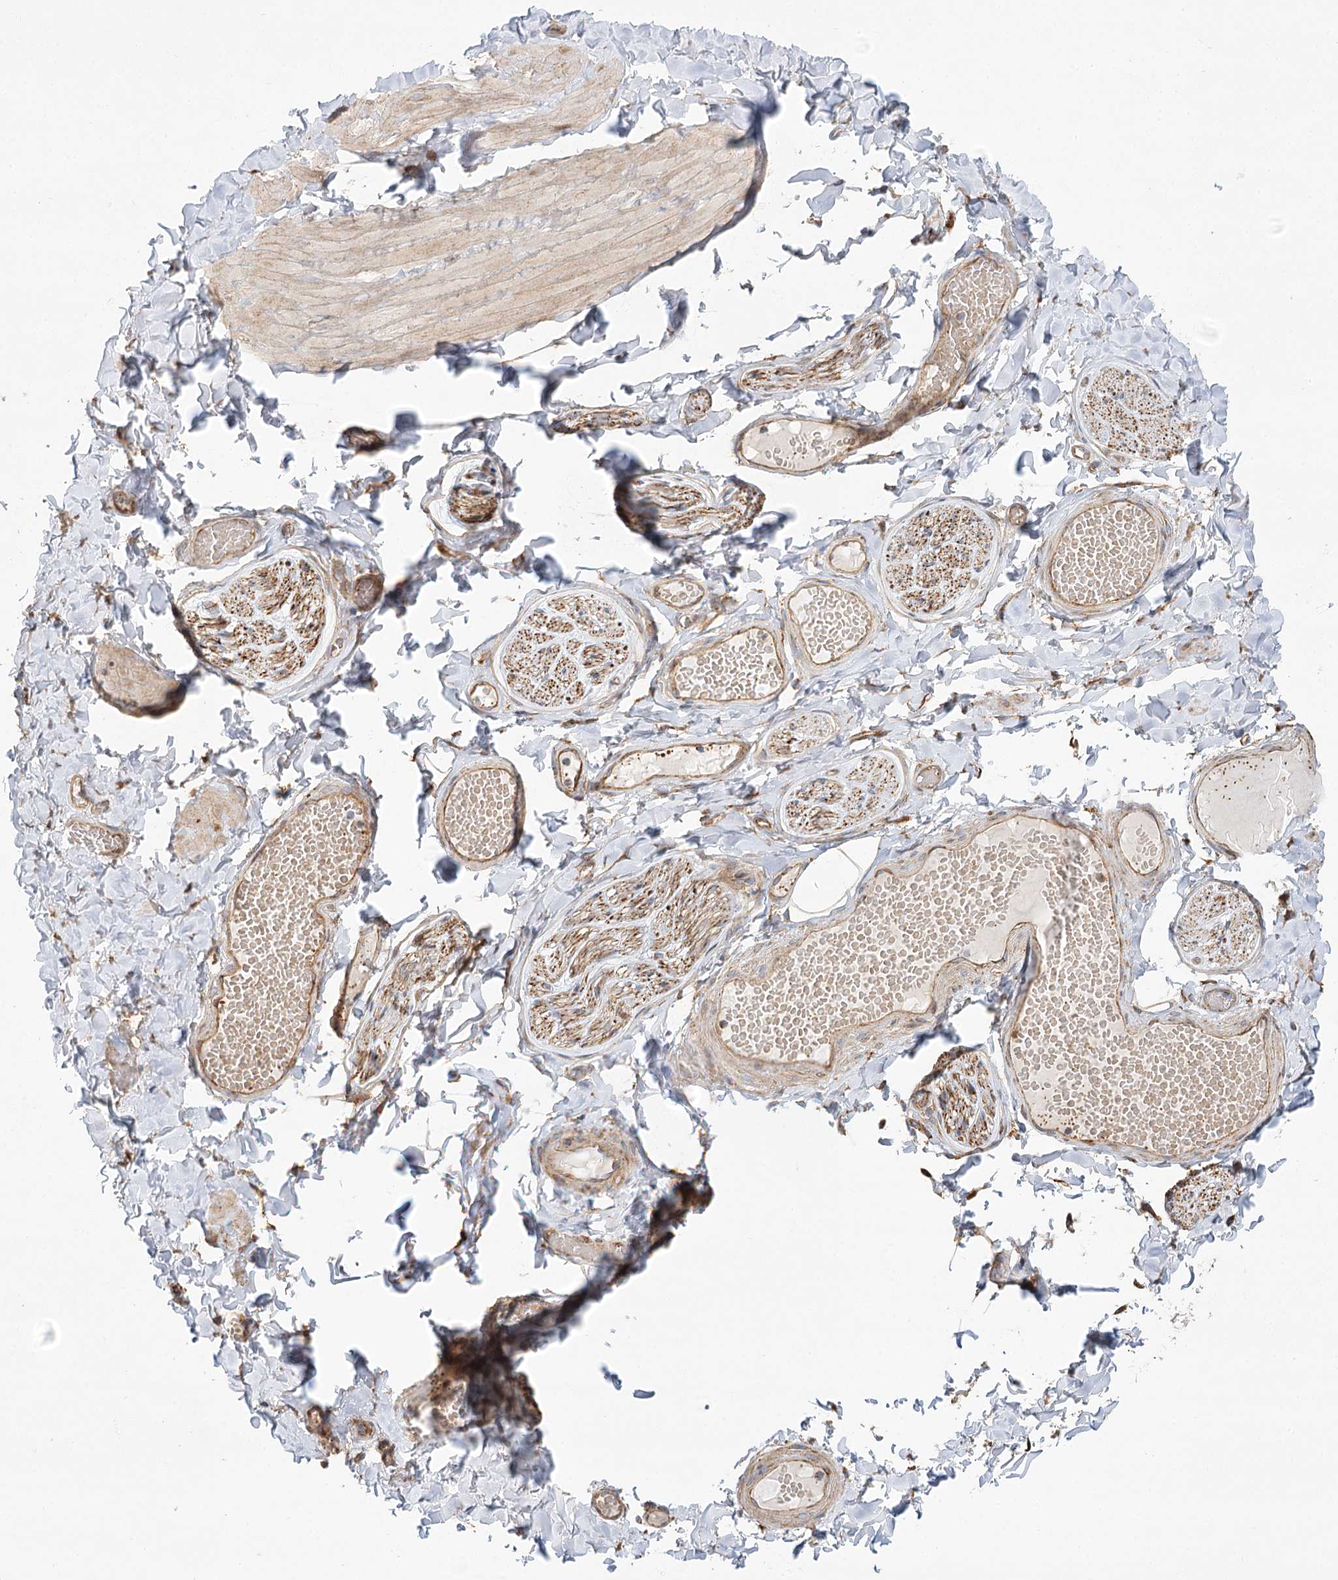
{"staining": {"intensity": "moderate", "quantity": ">75%", "location": "cytoplasmic/membranous"}, "tissue": "adipose tissue", "cell_type": "Adipocytes", "image_type": "normal", "snomed": [{"axis": "morphology", "description": "Normal tissue, NOS"}, {"axis": "topography", "description": "Adipose tissue"}, {"axis": "topography", "description": "Vascular tissue"}, {"axis": "topography", "description": "Peripheral nerve tissue"}], "caption": "An immunohistochemistry micrograph of unremarkable tissue is shown. Protein staining in brown shows moderate cytoplasmic/membranous positivity in adipose tissue within adipocytes. The protein of interest is shown in brown color, while the nuclei are stained blue.", "gene": "ZFYVE16", "patient": {"sex": "male", "age": 25}}